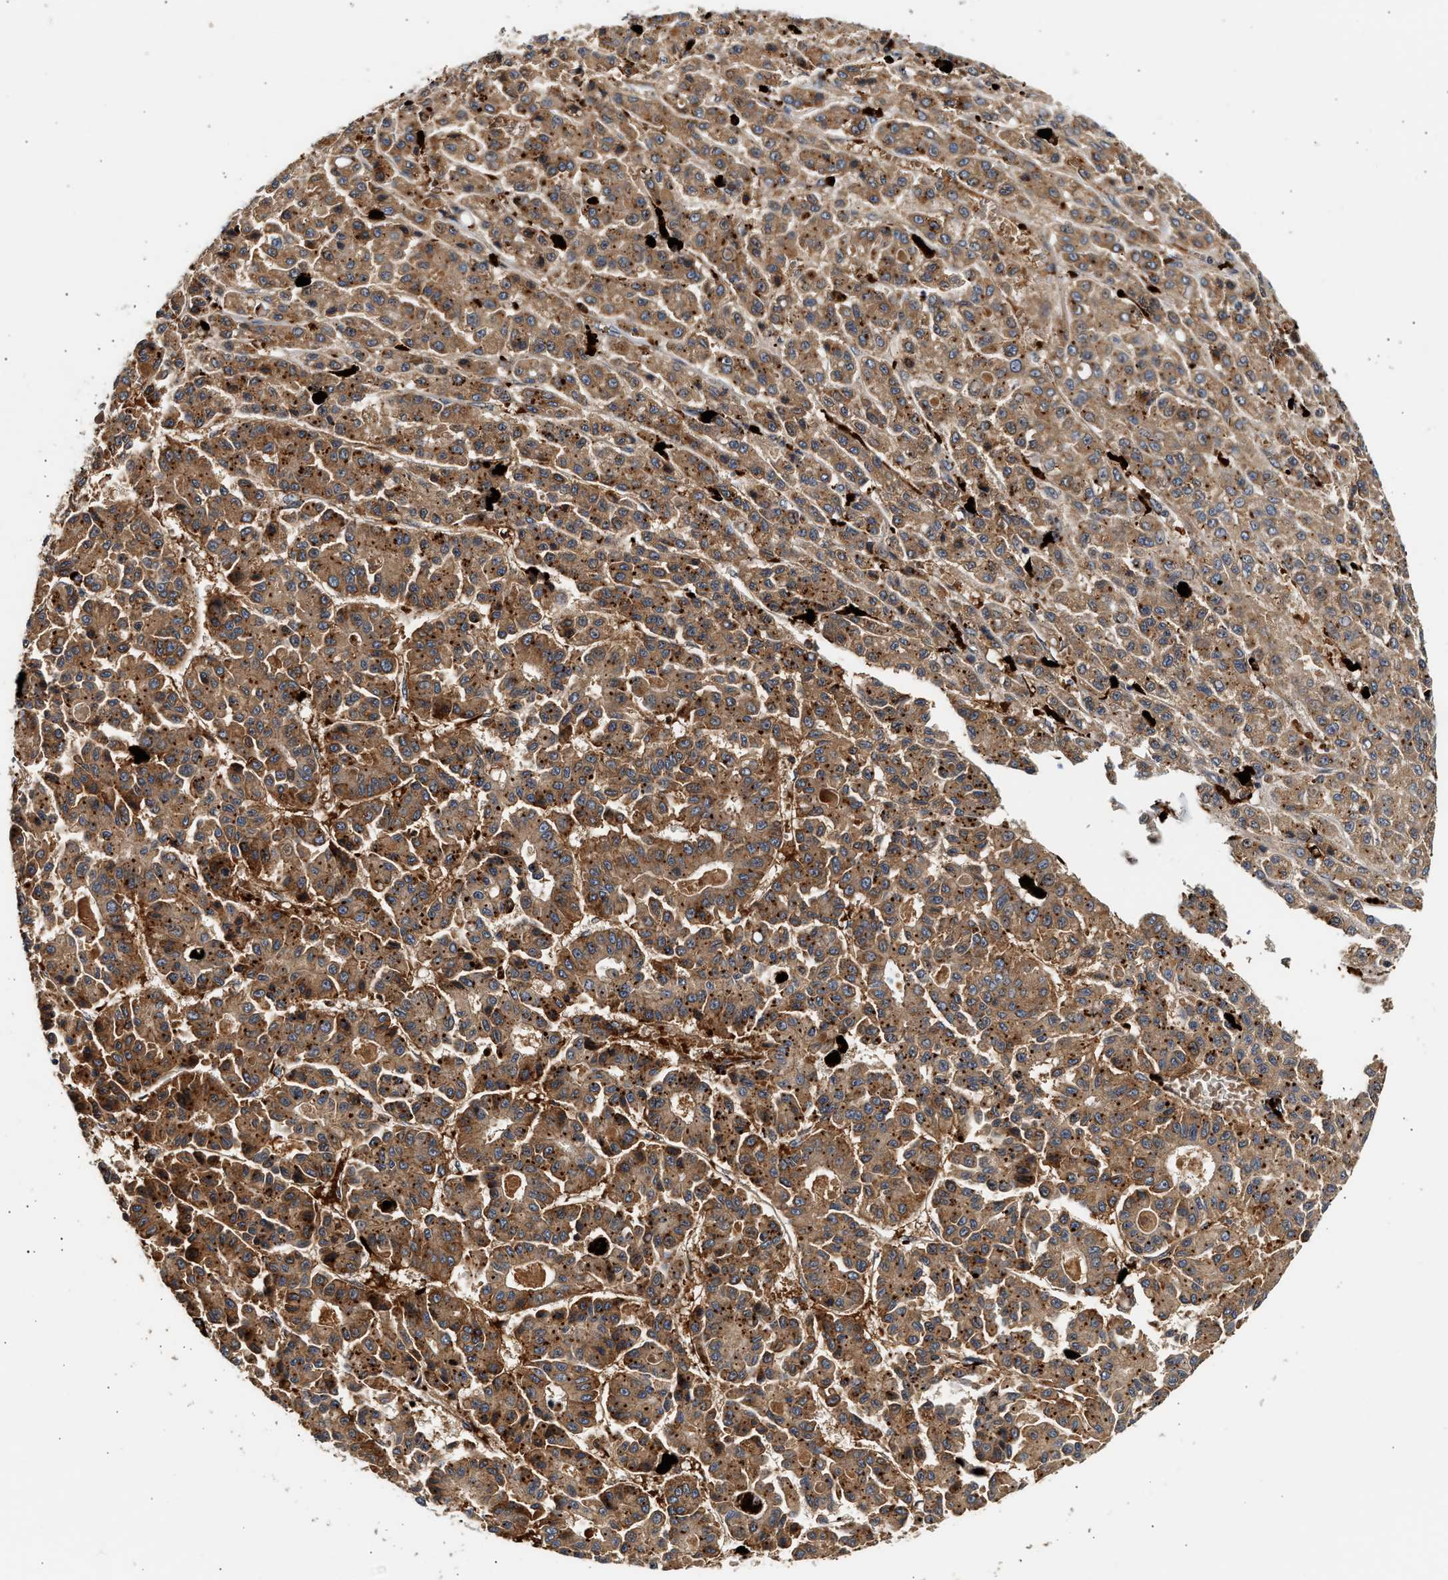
{"staining": {"intensity": "moderate", "quantity": ">75%", "location": "cytoplasmic/membranous"}, "tissue": "liver cancer", "cell_type": "Tumor cells", "image_type": "cancer", "snomed": [{"axis": "morphology", "description": "Carcinoma, Hepatocellular, NOS"}, {"axis": "topography", "description": "Liver"}], "caption": "Immunohistochemical staining of human liver cancer (hepatocellular carcinoma) displays medium levels of moderate cytoplasmic/membranous protein positivity in approximately >75% of tumor cells. (DAB IHC, brown staining for protein, blue staining for nuclei).", "gene": "PLD3", "patient": {"sex": "male", "age": 70}}